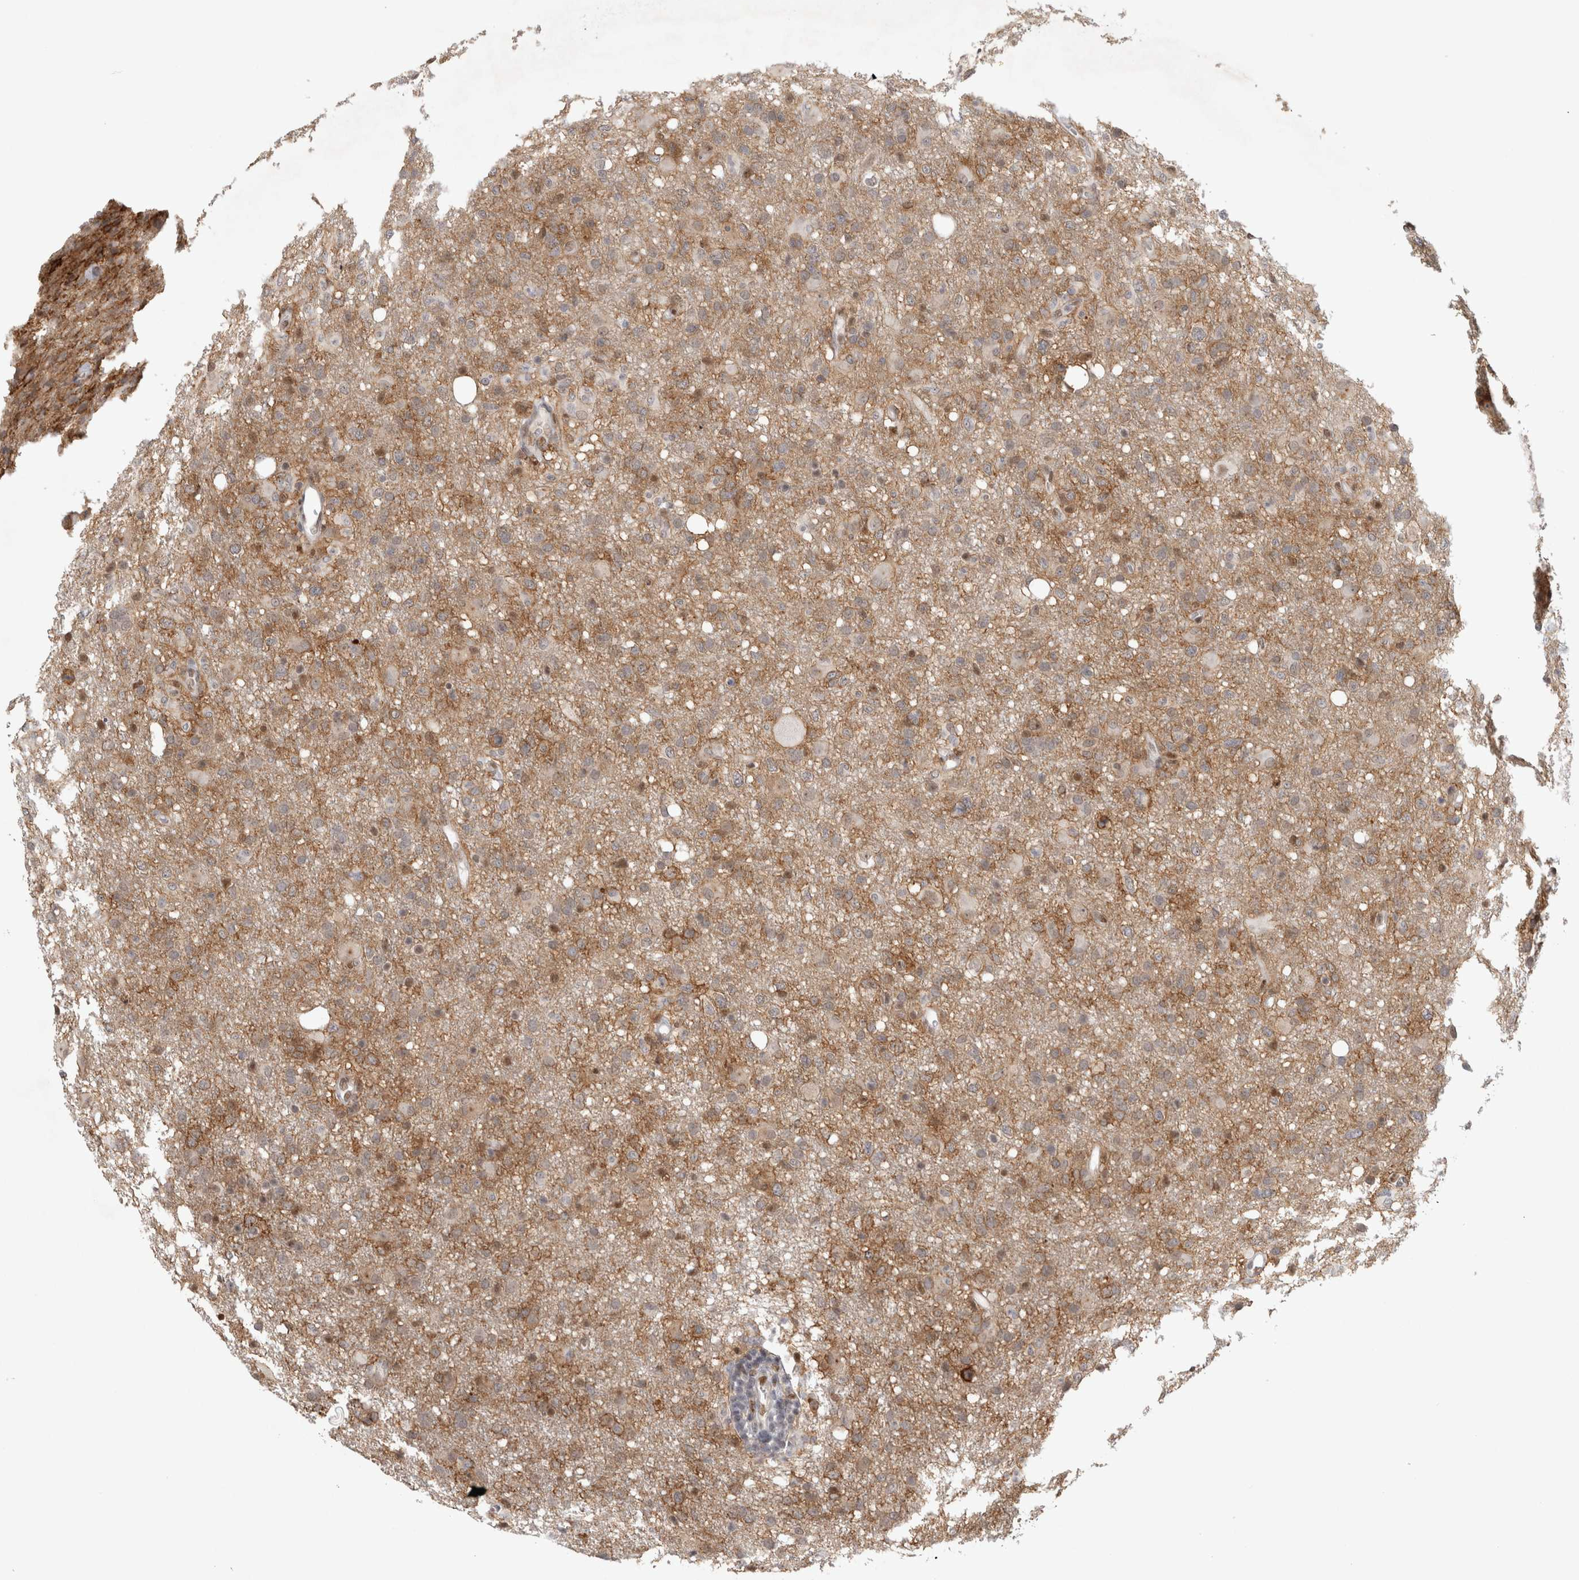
{"staining": {"intensity": "moderate", "quantity": "25%-75%", "location": "cytoplasmic/membranous"}, "tissue": "glioma", "cell_type": "Tumor cells", "image_type": "cancer", "snomed": [{"axis": "morphology", "description": "Glioma, malignant, High grade"}, {"axis": "topography", "description": "Brain"}], "caption": "Immunohistochemistry (IHC) photomicrograph of malignant glioma (high-grade) stained for a protein (brown), which displays medium levels of moderate cytoplasmic/membranous positivity in about 25%-75% of tumor cells.", "gene": "SRARP", "patient": {"sex": "female", "age": 57}}